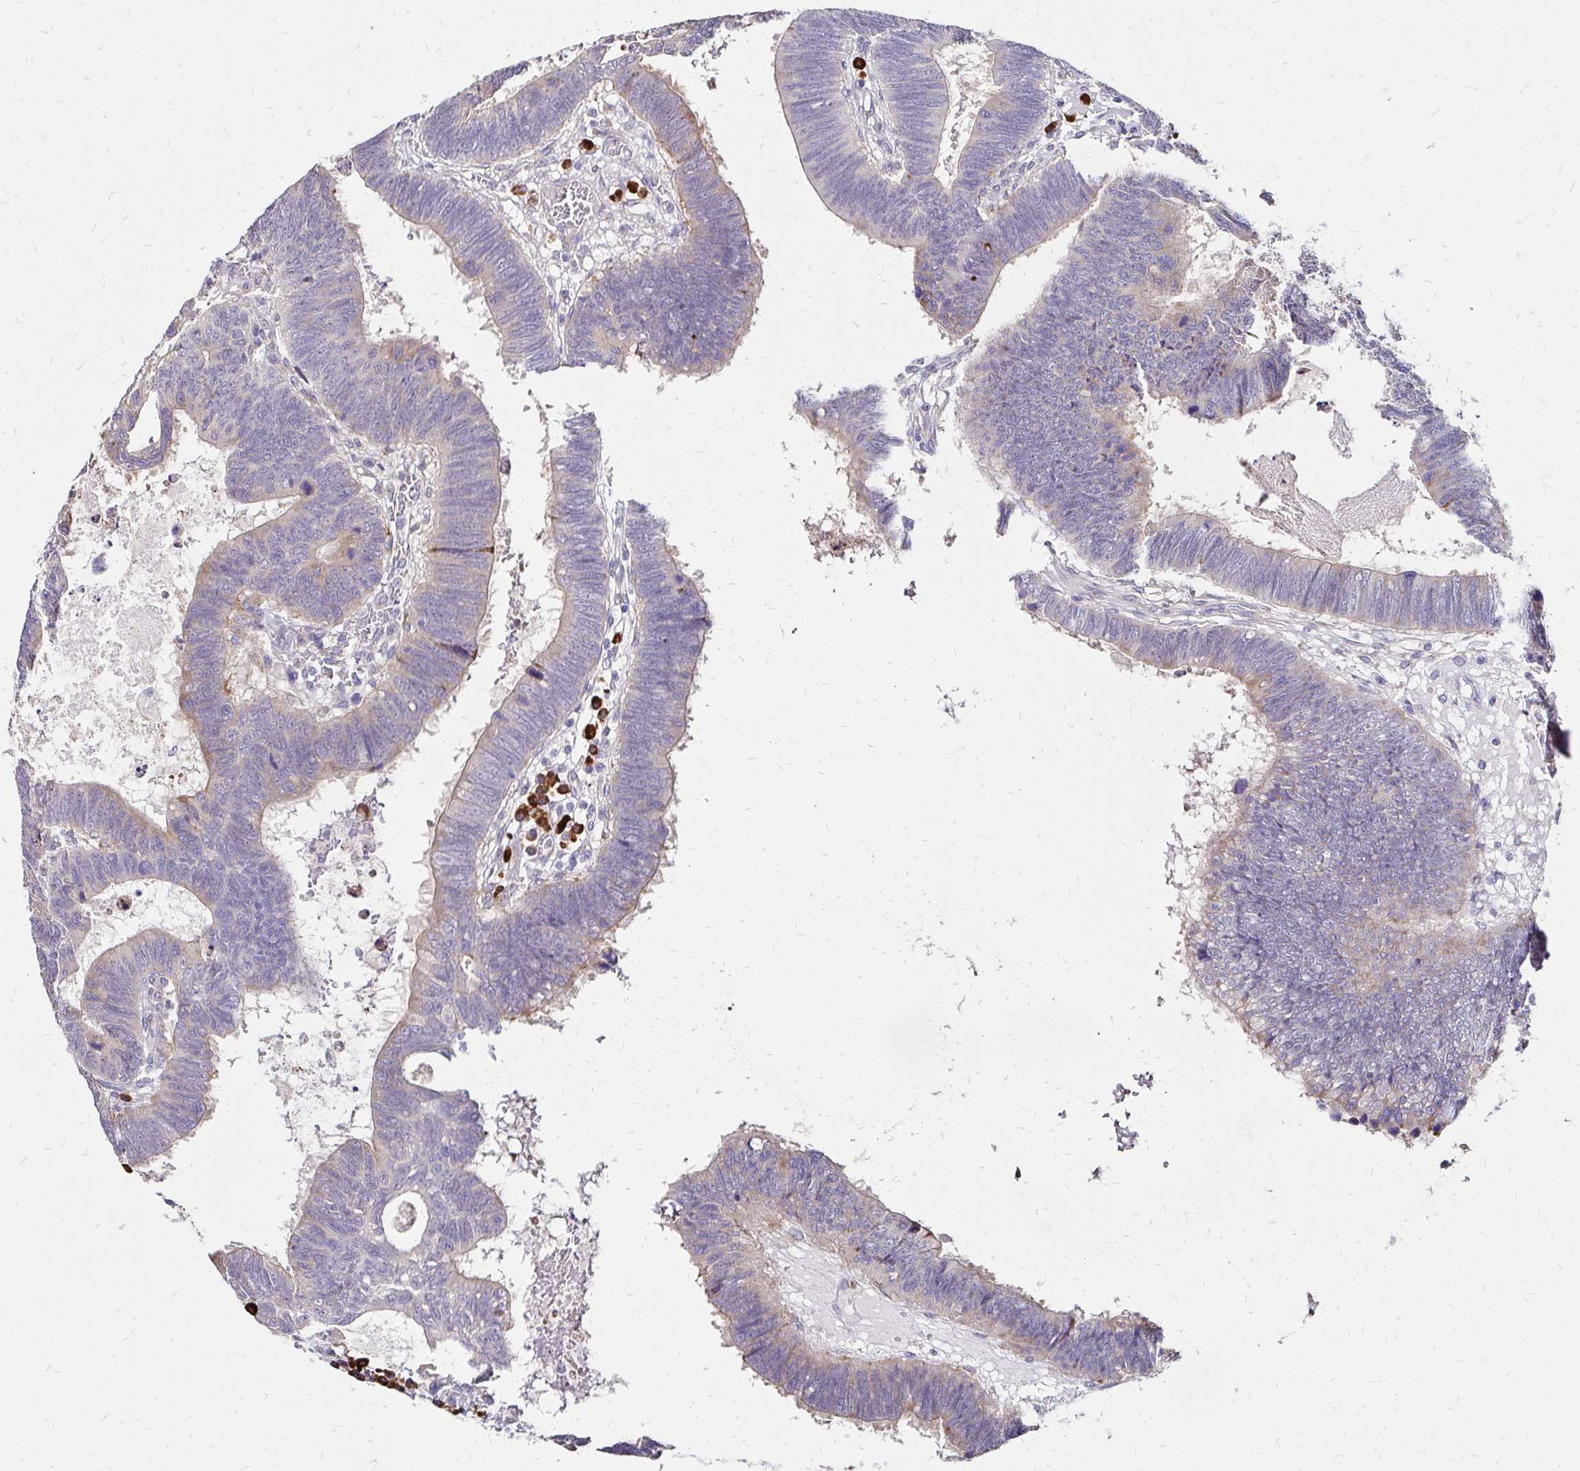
{"staining": {"intensity": "weak", "quantity": "<25%", "location": "cytoplasmic/membranous"}, "tissue": "colorectal cancer", "cell_type": "Tumor cells", "image_type": "cancer", "snomed": [{"axis": "morphology", "description": "Adenocarcinoma, NOS"}, {"axis": "topography", "description": "Colon"}], "caption": "Tumor cells are negative for protein expression in human adenocarcinoma (colorectal). The staining was performed using DAB to visualize the protein expression in brown, while the nuclei were stained in blue with hematoxylin (Magnification: 20x).", "gene": "PRIMA1", "patient": {"sex": "male", "age": 62}}